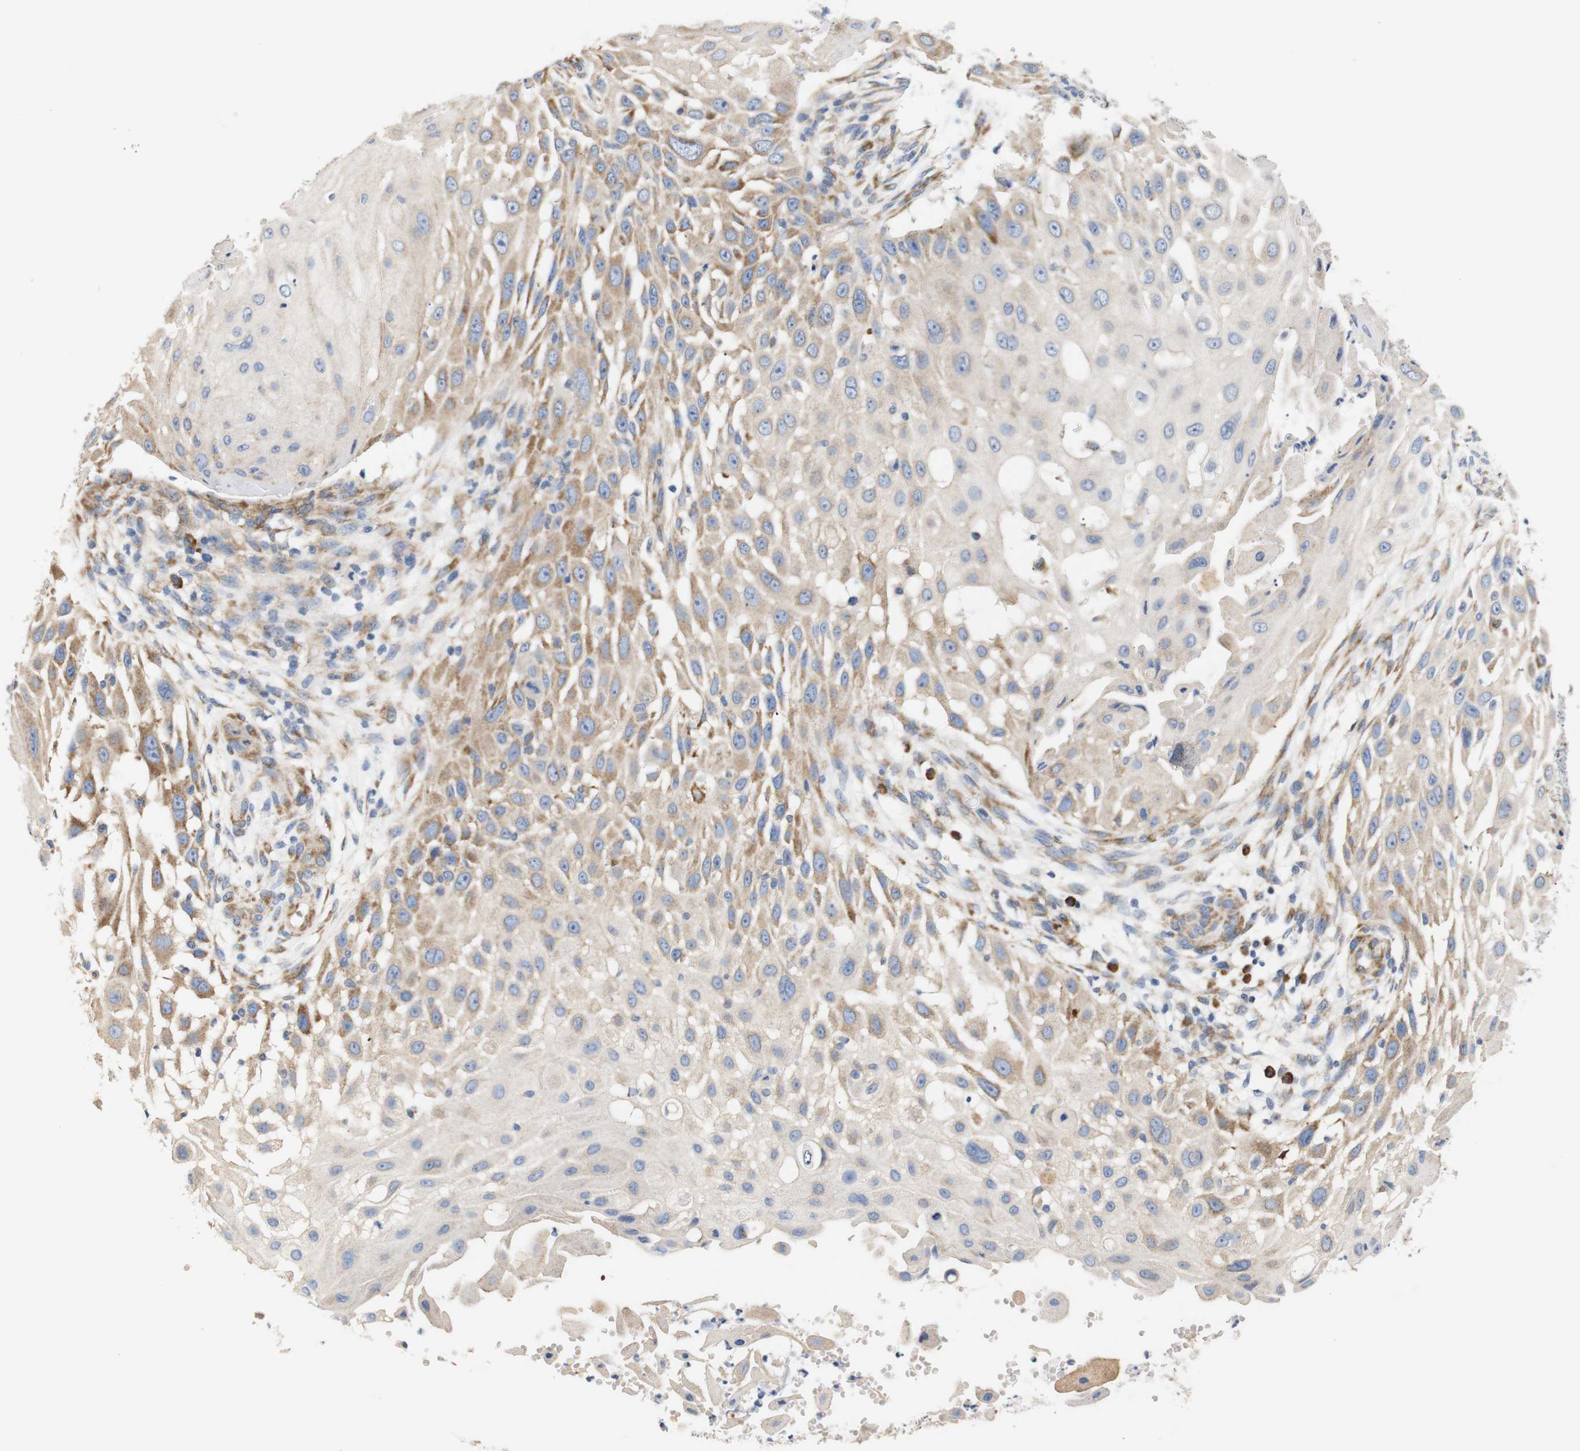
{"staining": {"intensity": "moderate", "quantity": "25%-75%", "location": "cytoplasmic/membranous"}, "tissue": "skin cancer", "cell_type": "Tumor cells", "image_type": "cancer", "snomed": [{"axis": "morphology", "description": "Squamous cell carcinoma, NOS"}, {"axis": "topography", "description": "Skin"}], "caption": "An immunohistochemistry (IHC) photomicrograph of tumor tissue is shown. Protein staining in brown highlights moderate cytoplasmic/membranous positivity in squamous cell carcinoma (skin) within tumor cells.", "gene": "TRIM5", "patient": {"sex": "female", "age": 44}}